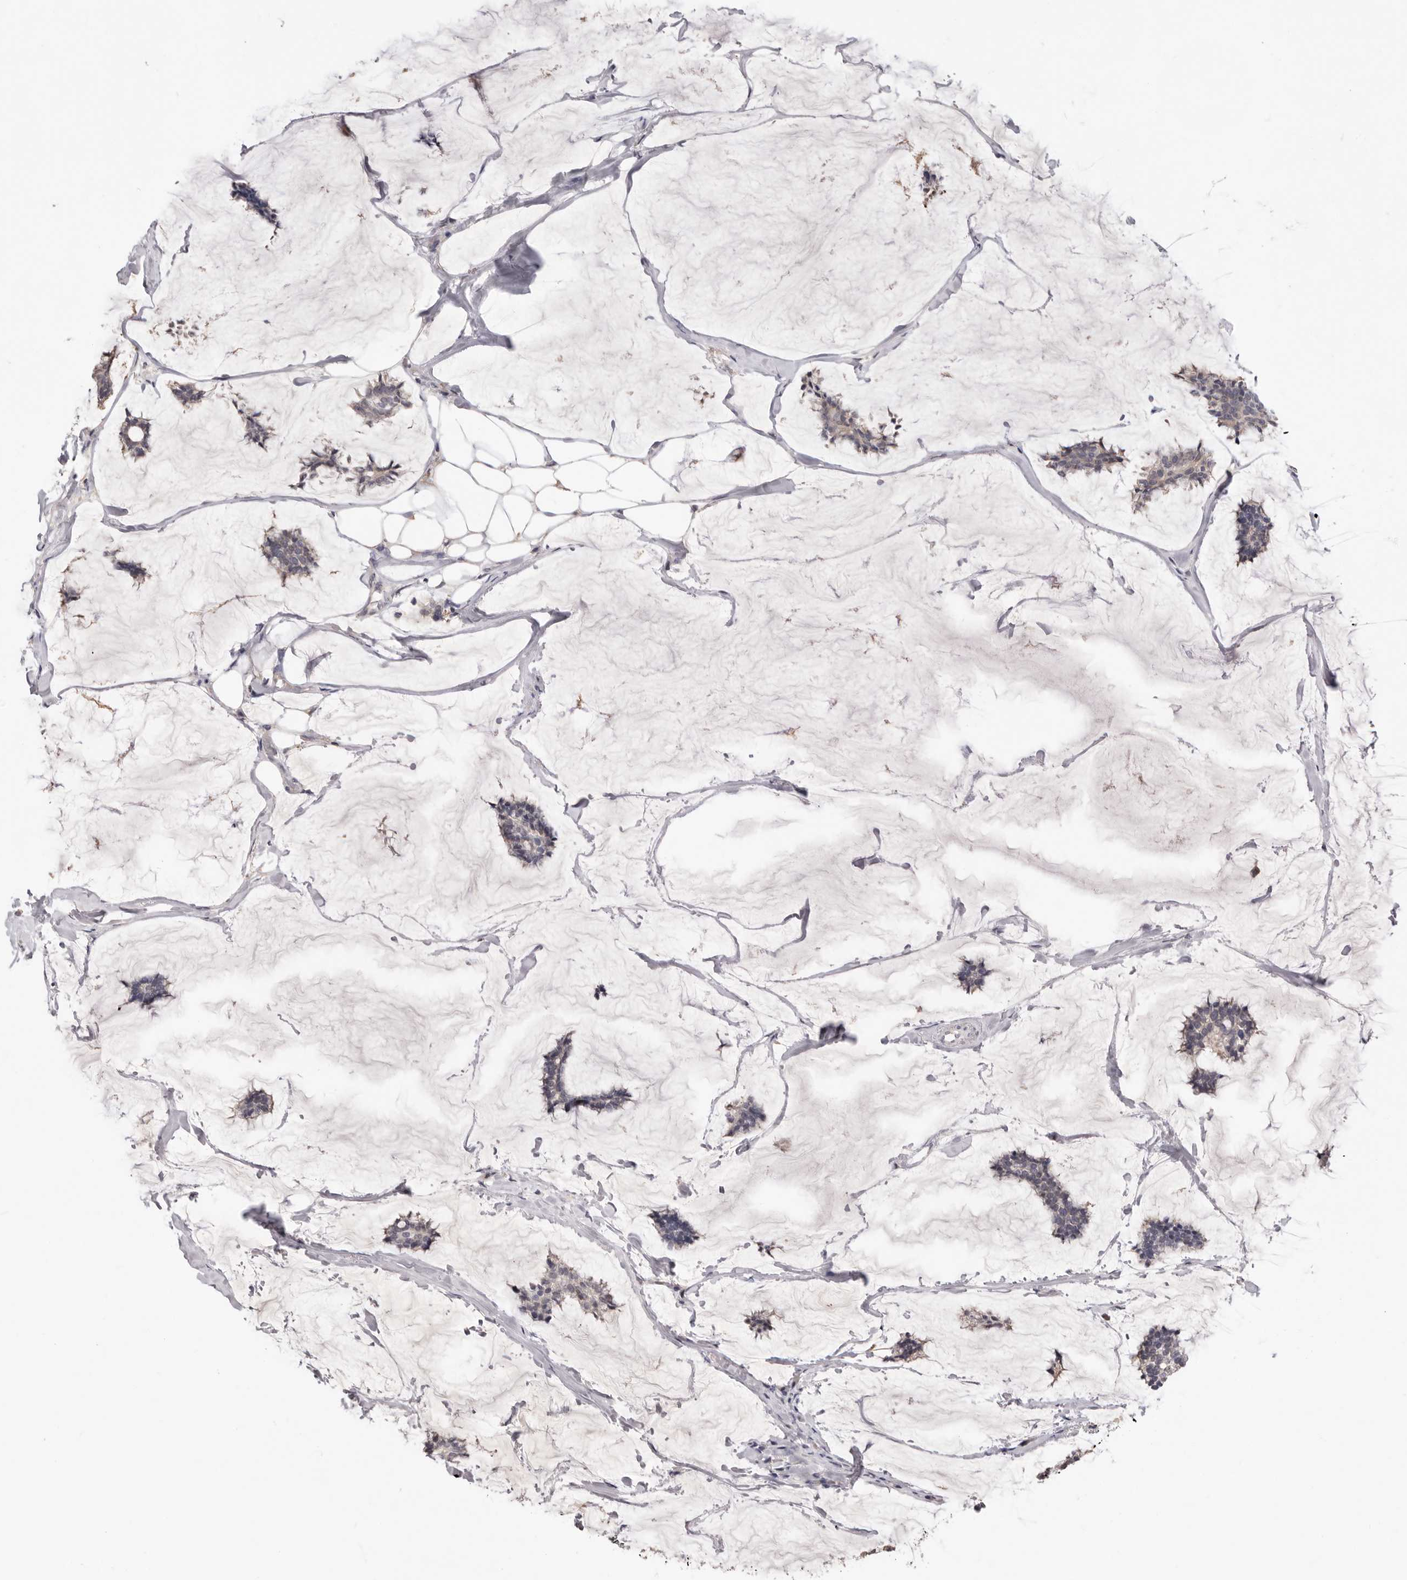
{"staining": {"intensity": "negative", "quantity": "none", "location": "none"}, "tissue": "breast cancer", "cell_type": "Tumor cells", "image_type": "cancer", "snomed": [{"axis": "morphology", "description": "Duct carcinoma"}, {"axis": "topography", "description": "Breast"}], "caption": "A high-resolution micrograph shows immunohistochemistry (IHC) staining of breast cancer, which displays no significant expression in tumor cells. The staining was performed using DAB (3,3'-diaminobenzidine) to visualize the protein expression in brown, while the nuclei were stained in blue with hematoxylin (Magnification: 20x).", "gene": "DOP1A", "patient": {"sex": "female", "age": 93}}